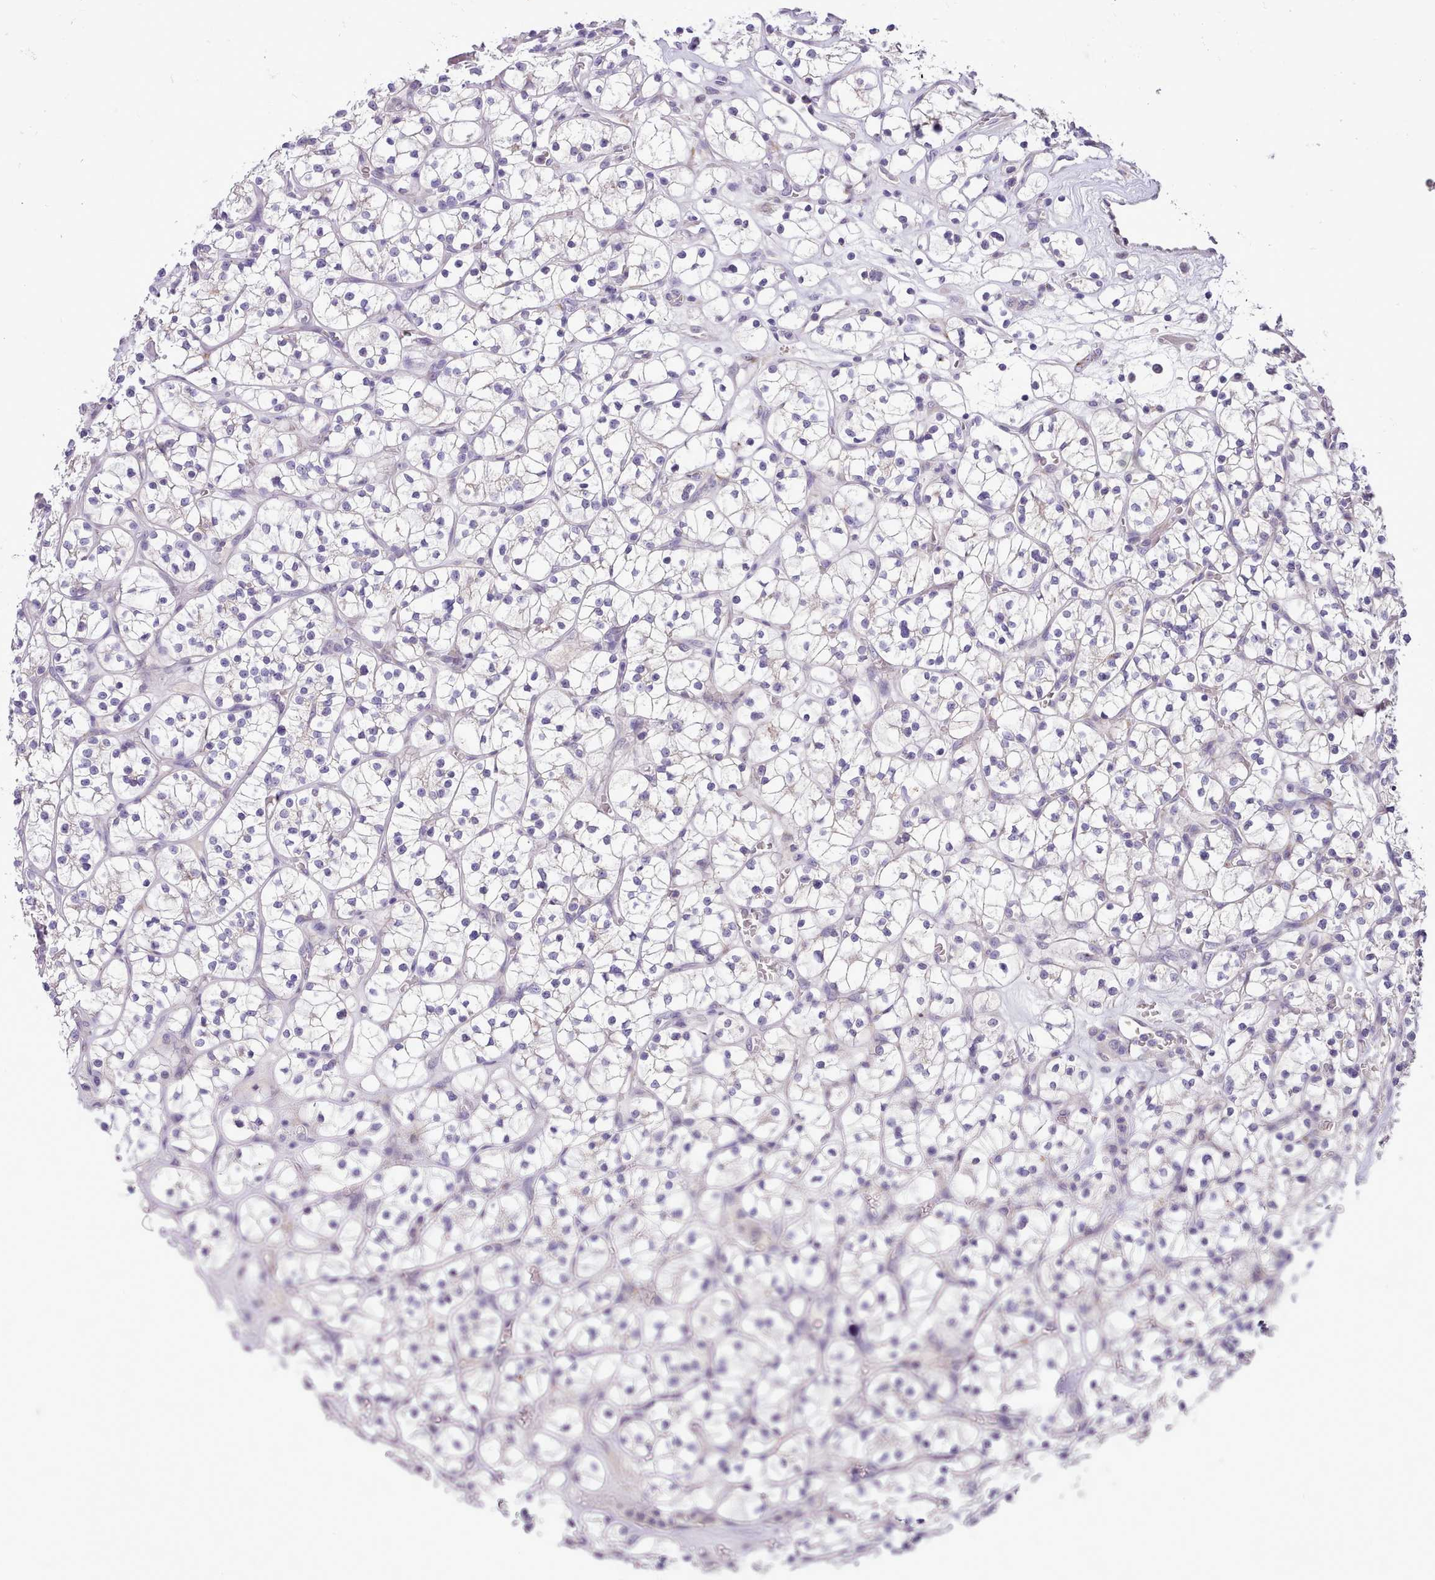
{"staining": {"intensity": "negative", "quantity": "none", "location": "none"}, "tissue": "renal cancer", "cell_type": "Tumor cells", "image_type": "cancer", "snomed": [{"axis": "morphology", "description": "Adenocarcinoma, NOS"}, {"axis": "topography", "description": "Kidney"}], "caption": "This is an immunohistochemistry (IHC) photomicrograph of human adenocarcinoma (renal). There is no expression in tumor cells.", "gene": "FAM83E", "patient": {"sex": "female", "age": 64}}